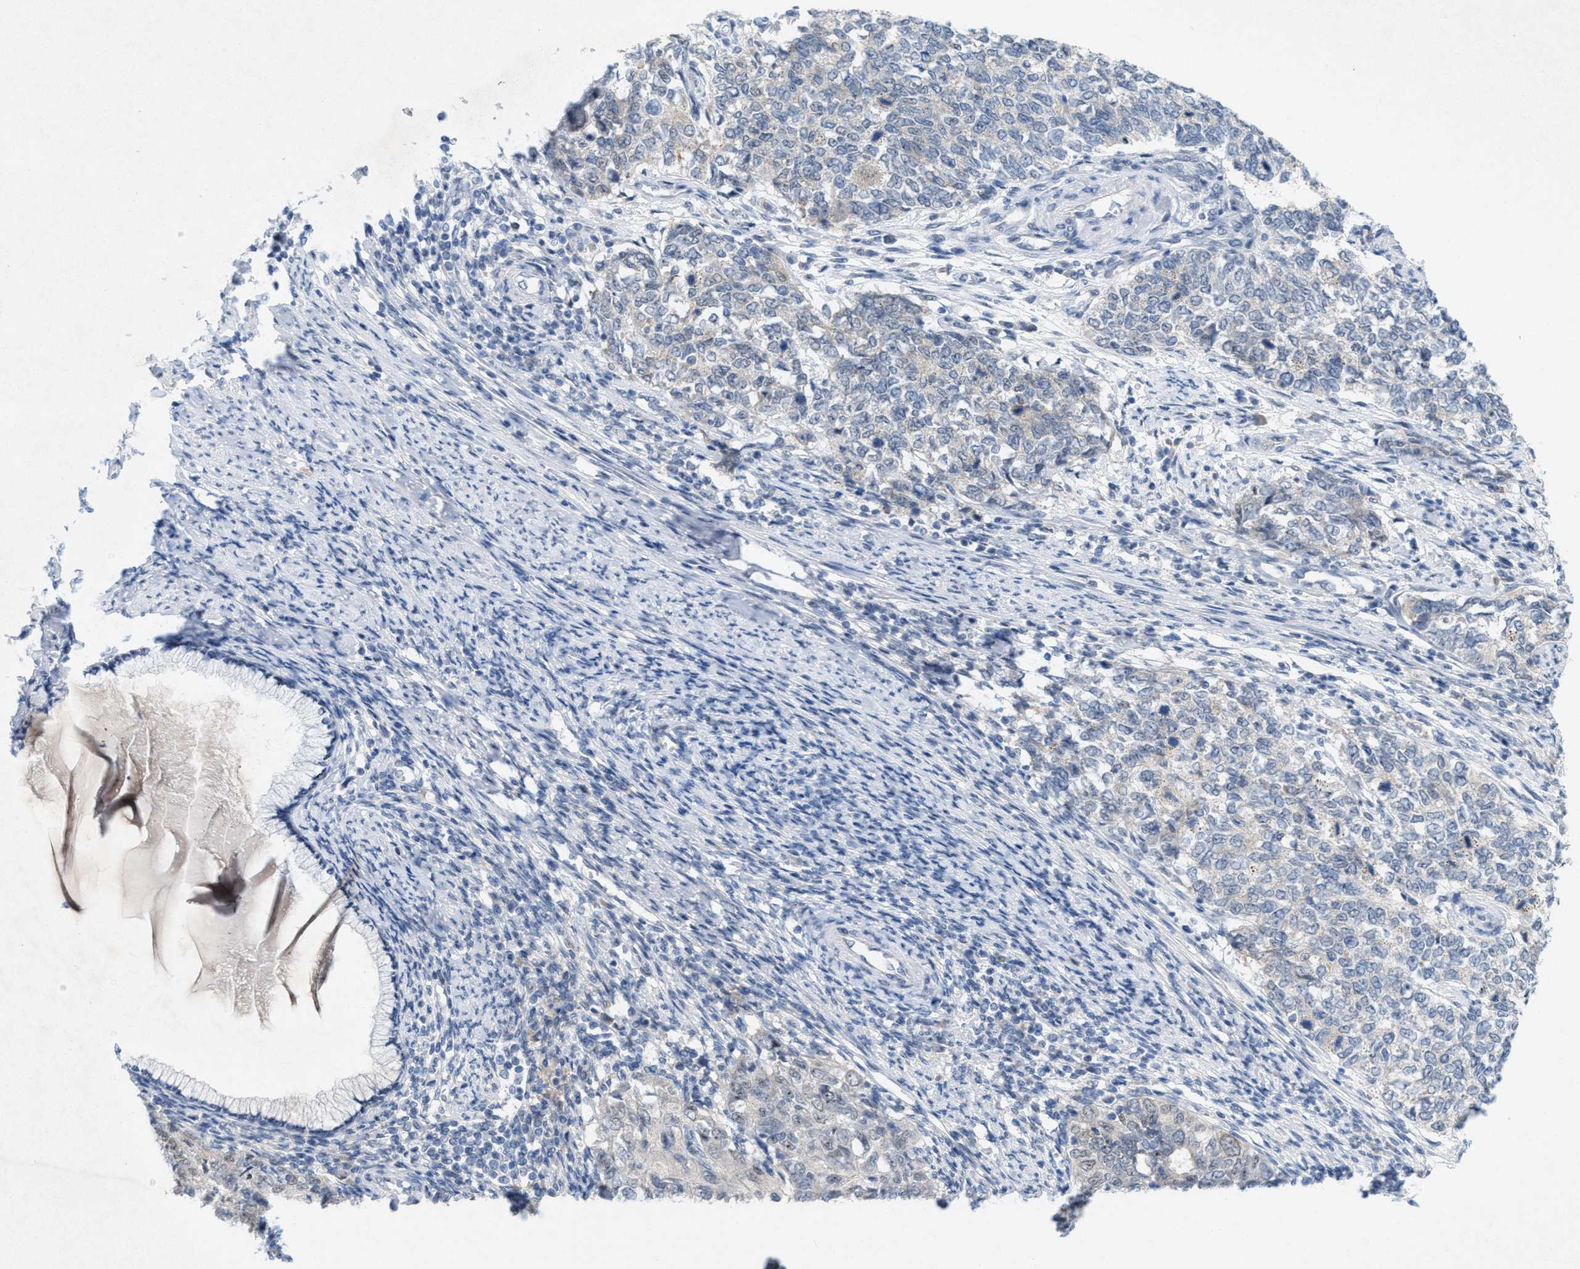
{"staining": {"intensity": "negative", "quantity": "none", "location": "none"}, "tissue": "cervical cancer", "cell_type": "Tumor cells", "image_type": "cancer", "snomed": [{"axis": "morphology", "description": "Squamous cell carcinoma, NOS"}, {"axis": "topography", "description": "Cervix"}], "caption": "Protein analysis of cervical cancer demonstrates no significant expression in tumor cells.", "gene": "WIPI2", "patient": {"sex": "female", "age": 63}}